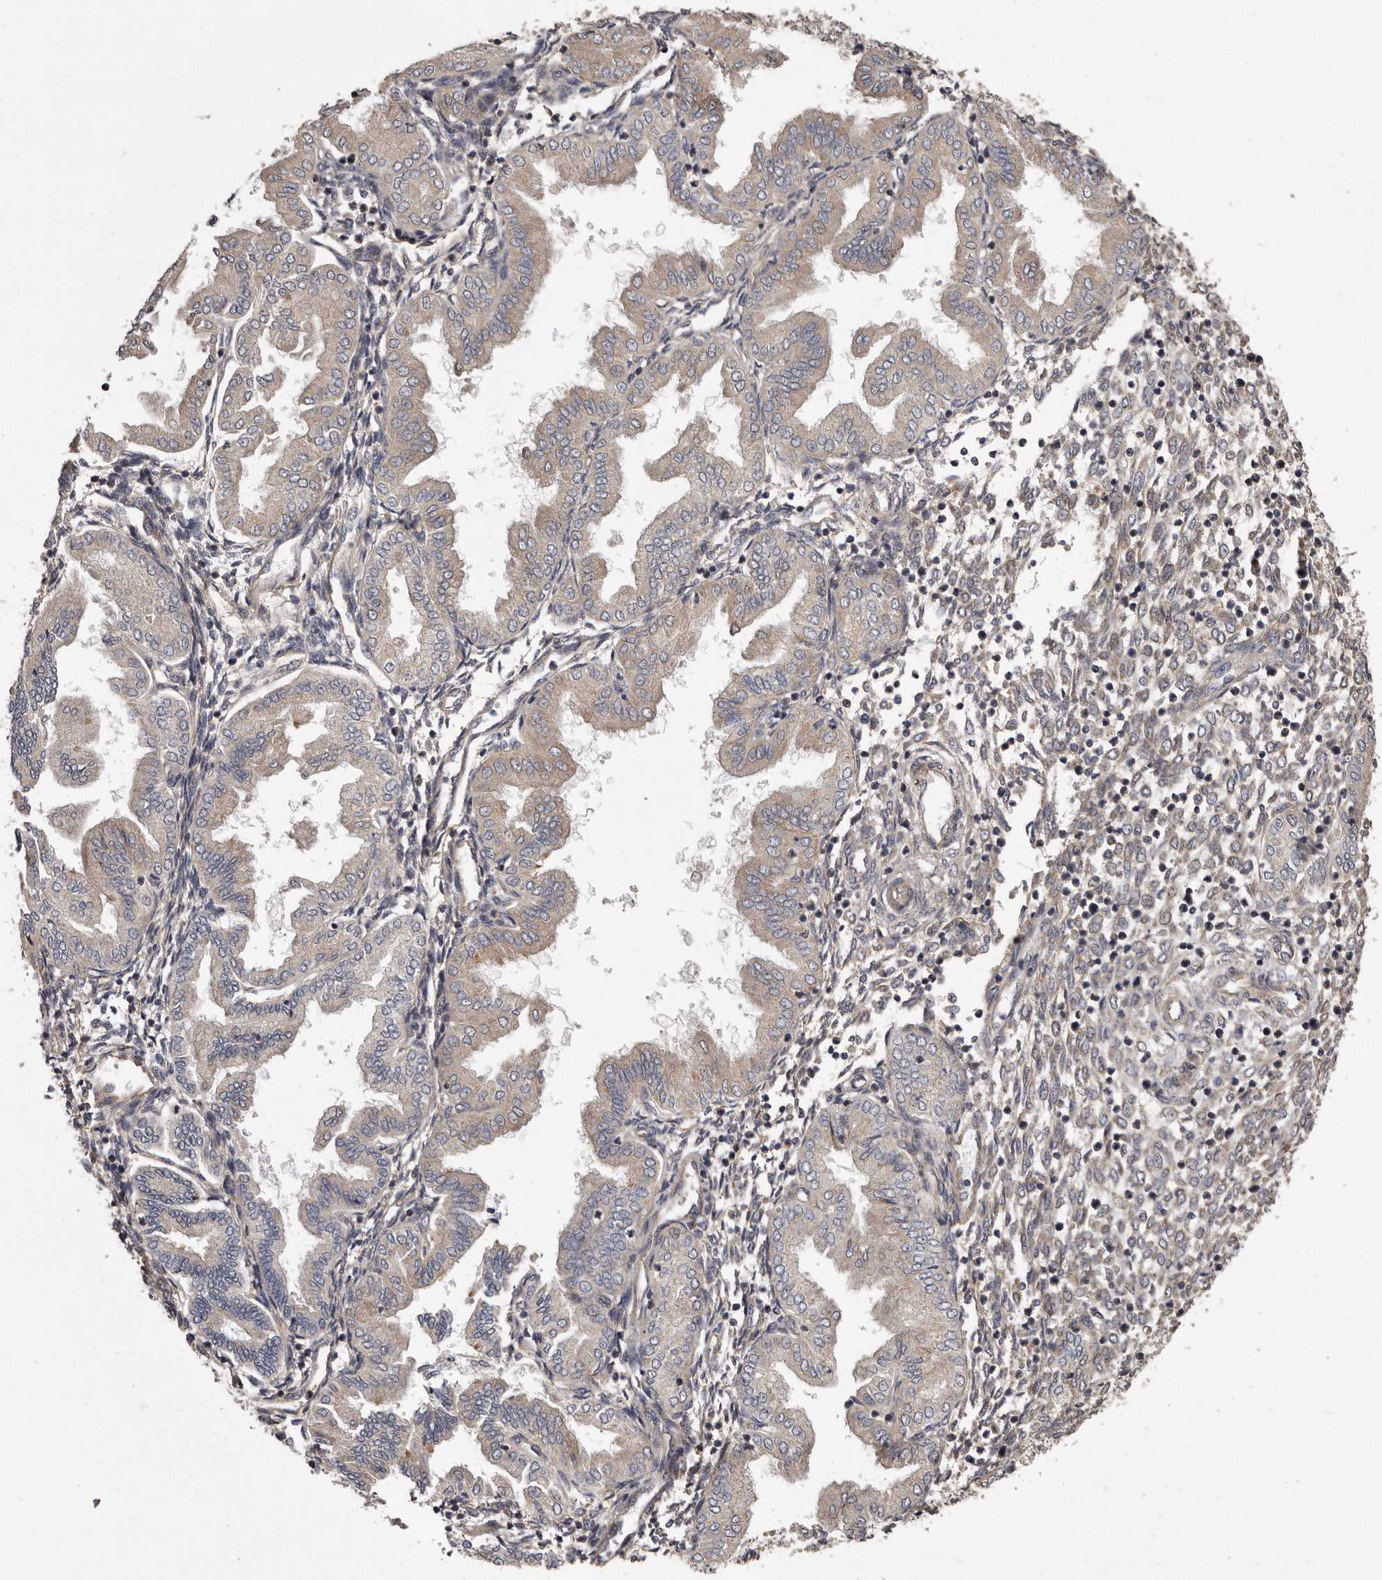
{"staining": {"intensity": "weak", "quantity": "25%-75%", "location": "cytoplasmic/membranous"}, "tissue": "endometrium", "cell_type": "Cells in endometrial stroma", "image_type": "normal", "snomed": [{"axis": "morphology", "description": "Normal tissue, NOS"}, {"axis": "topography", "description": "Endometrium"}], "caption": "A low amount of weak cytoplasmic/membranous positivity is seen in about 25%-75% of cells in endometrial stroma in benign endometrium. (DAB (3,3'-diaminobenzidine) IHC with brightfield microscopy, high magnification).", "gene": "ARMCX1", "patient": {"sex": "female", "age": 53}}